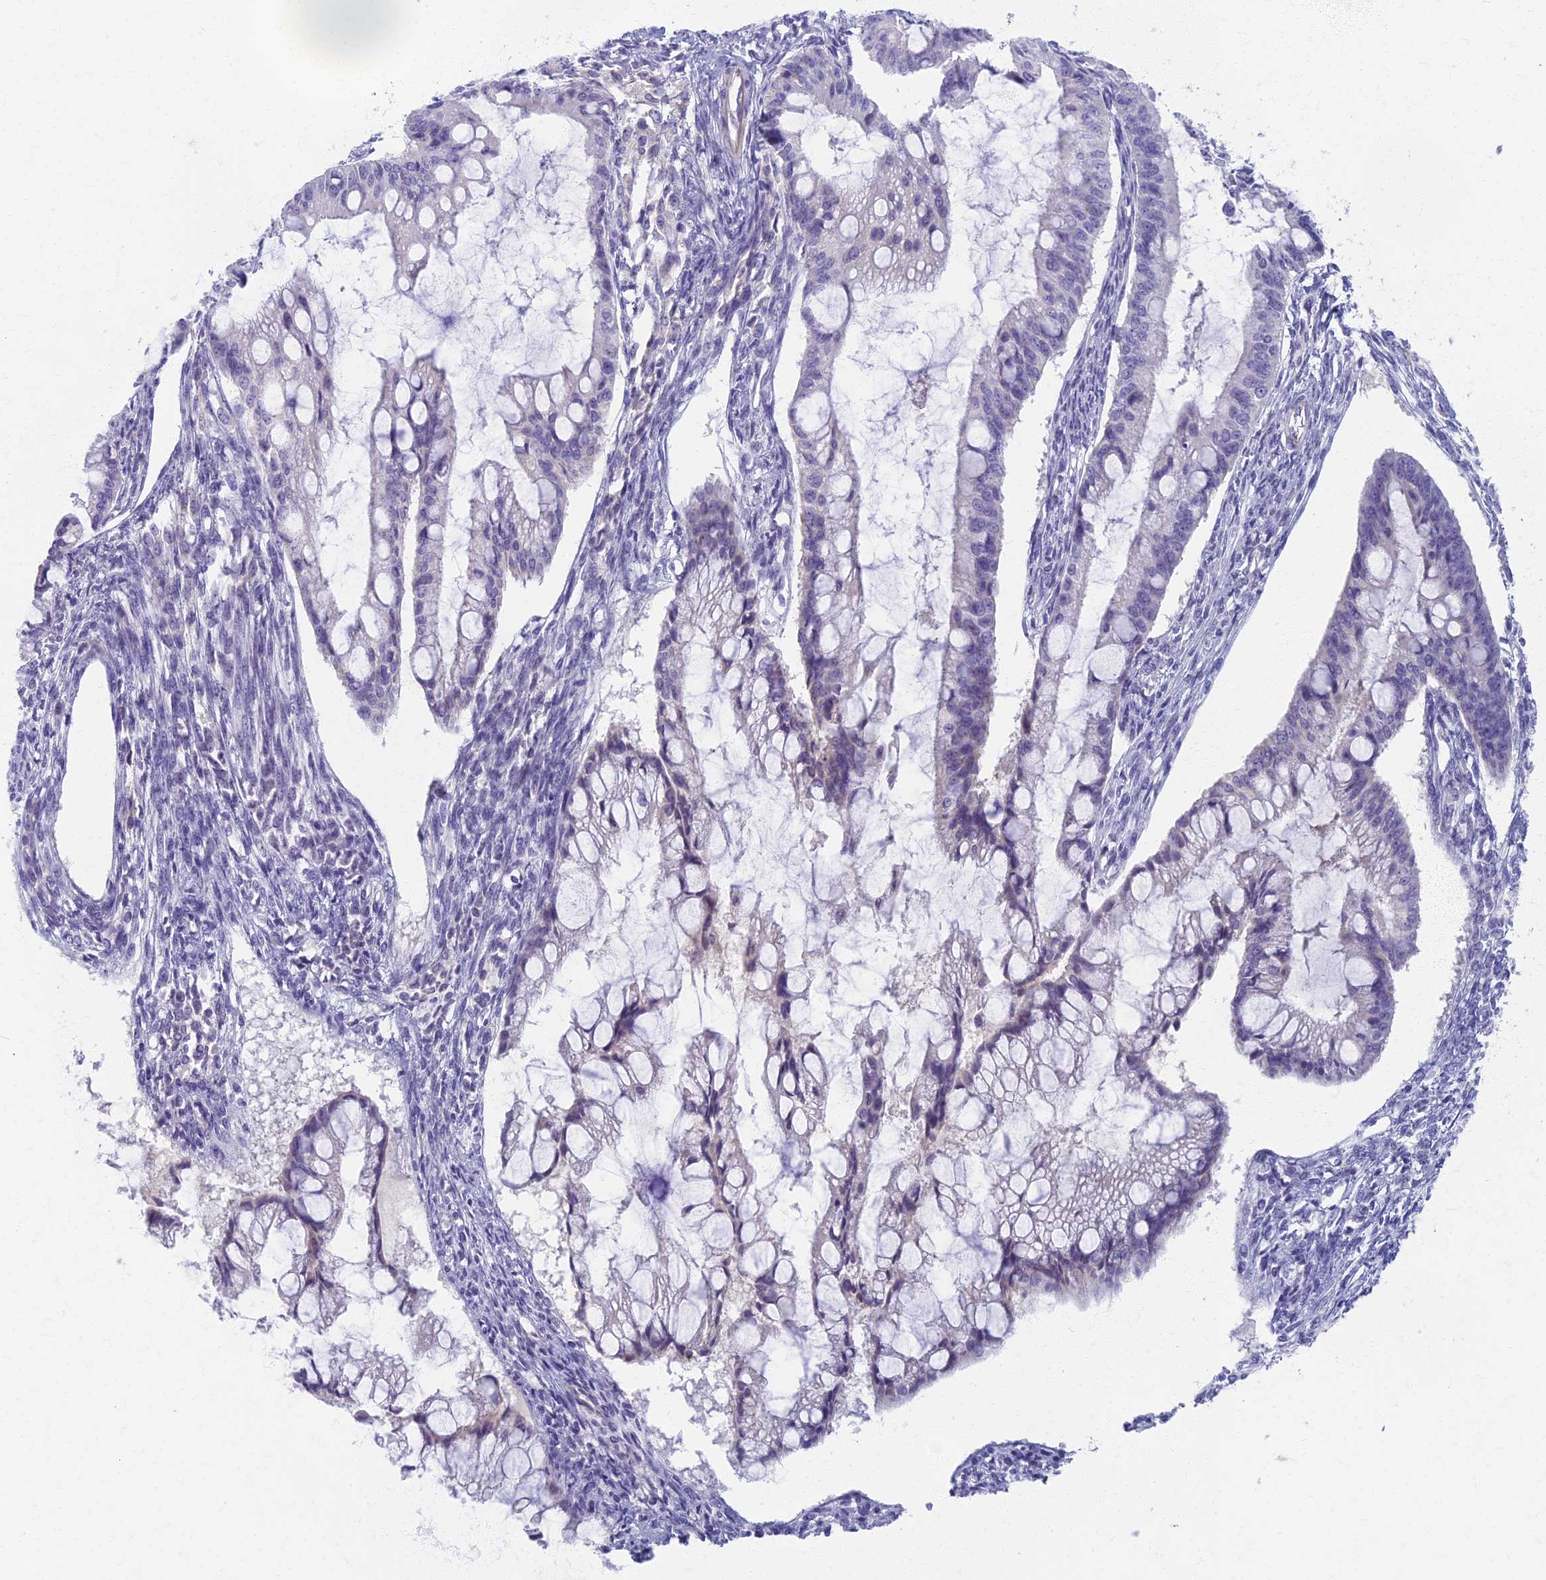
{"staining": {"intensity": "negative", "quantity": "none", "location": "none"}, "tissue": "ovarian cancer", "cell_type": "Tumor cells", "image_type": "cancer", "snomed": [{"axis": "morphology", "description": "Cystadenocarcinoma, mucinous, NOS"}, {"axis": "topography", "description": "Ovary"}], "caption": "Immunohistochemical staining of human mucinous cystadenocarcinoma (ovarian) displays no significant staining in tumor cells. (IHC, brightfield microscopy, high magnification).", "gene": "AP4E1", "patient": {"sex": "female", "age": 73}}